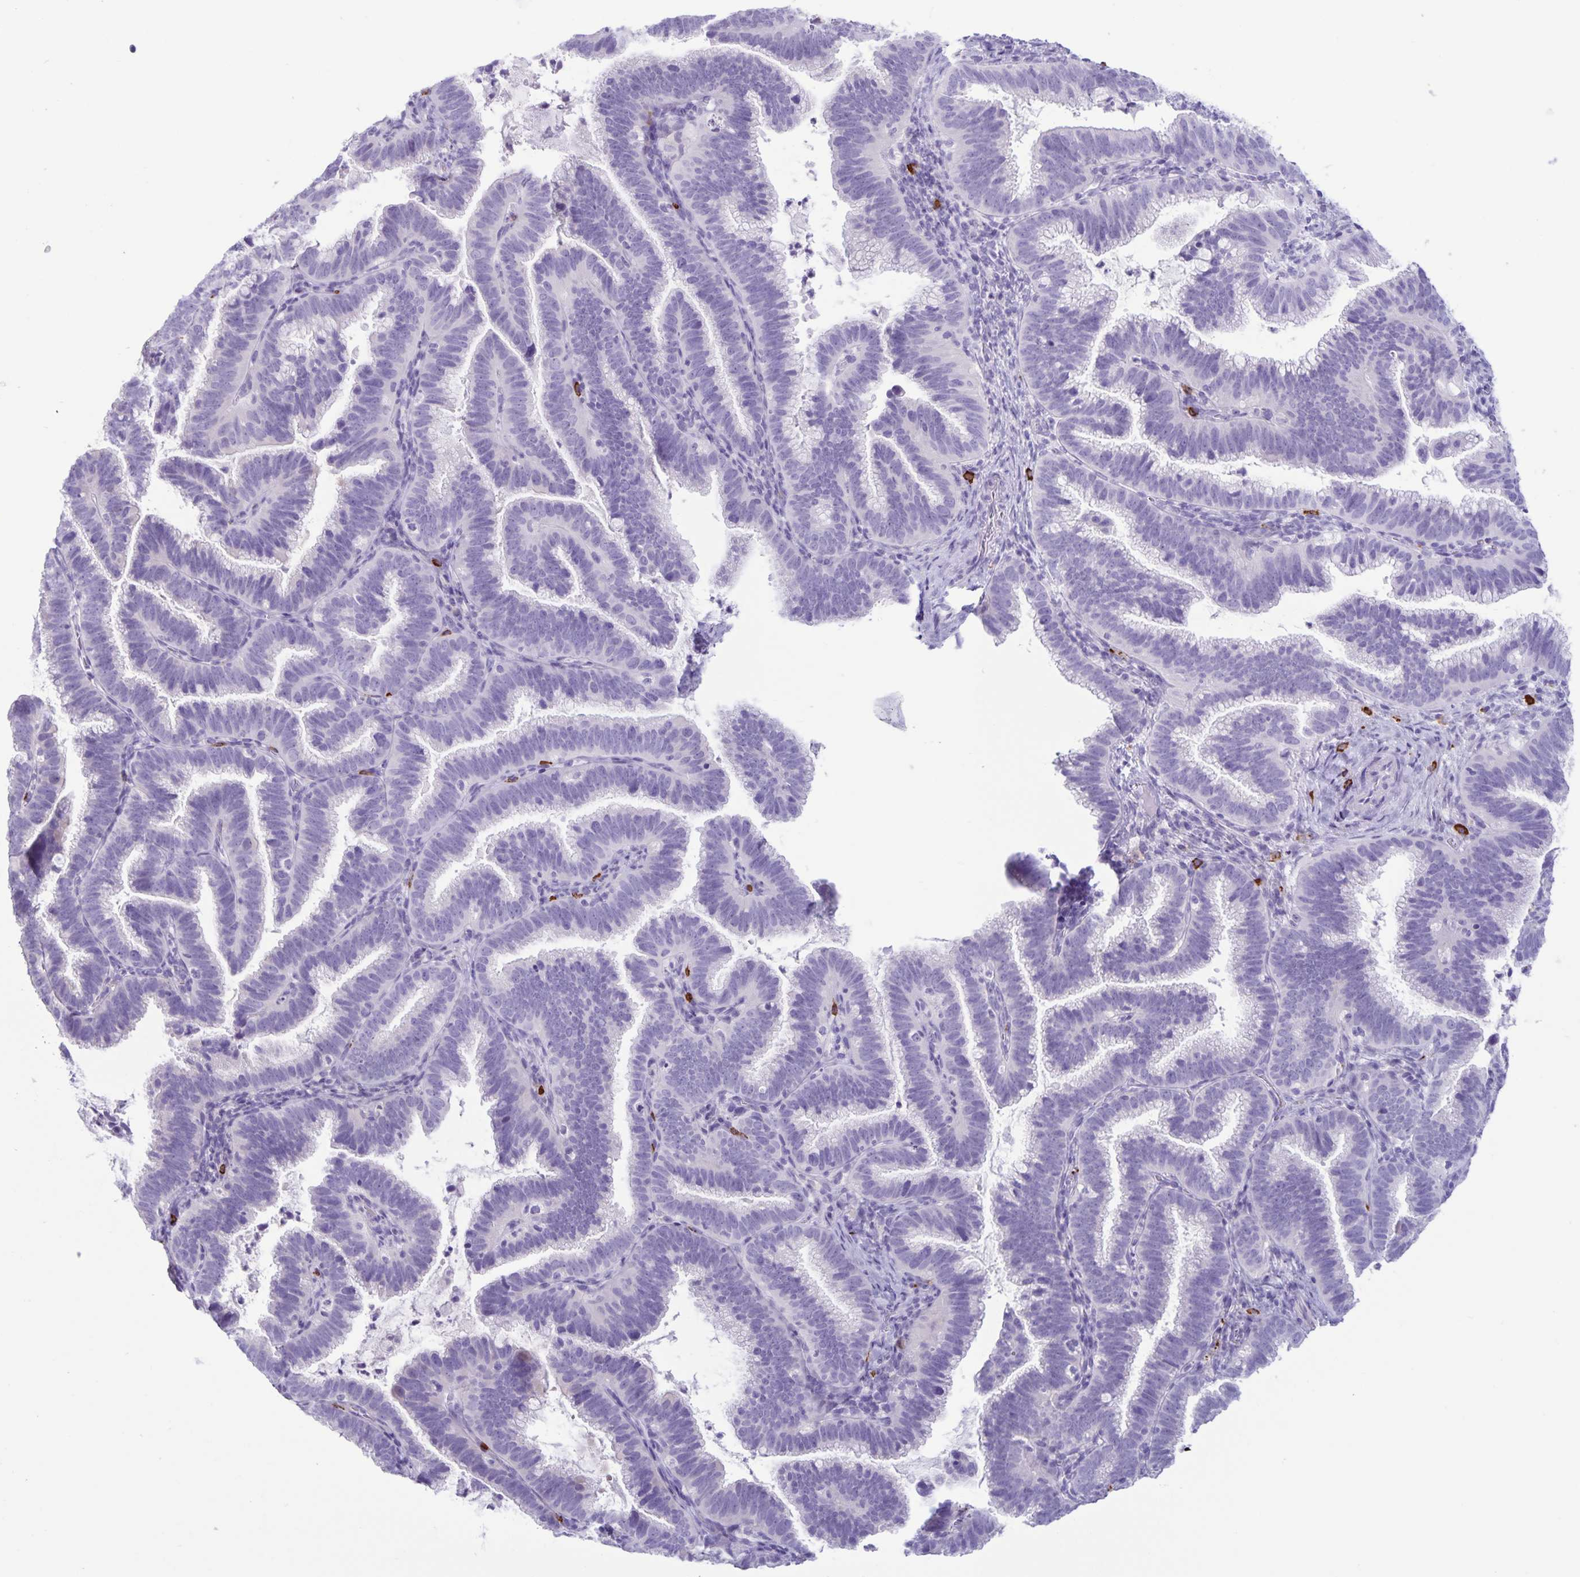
{"staining": {"intensity": "negative", "quantity": "none", "location": "none"}, "tissue": "cervical cancer", "cell_type": "Tumor cells", "image_type": "cancer", "snomed": [{"axis": "morphology", "description": "Adenocarcinoma, NOS"}, {"axis": "topography", "description": "Cervix"}], "caption": "IHC image of cervical adenocarcinoma stained for a protein (brown), which shows no positivity in tumor cells.", "gene": "IBTK", "patient": {"sex": "female", "age": 61}}